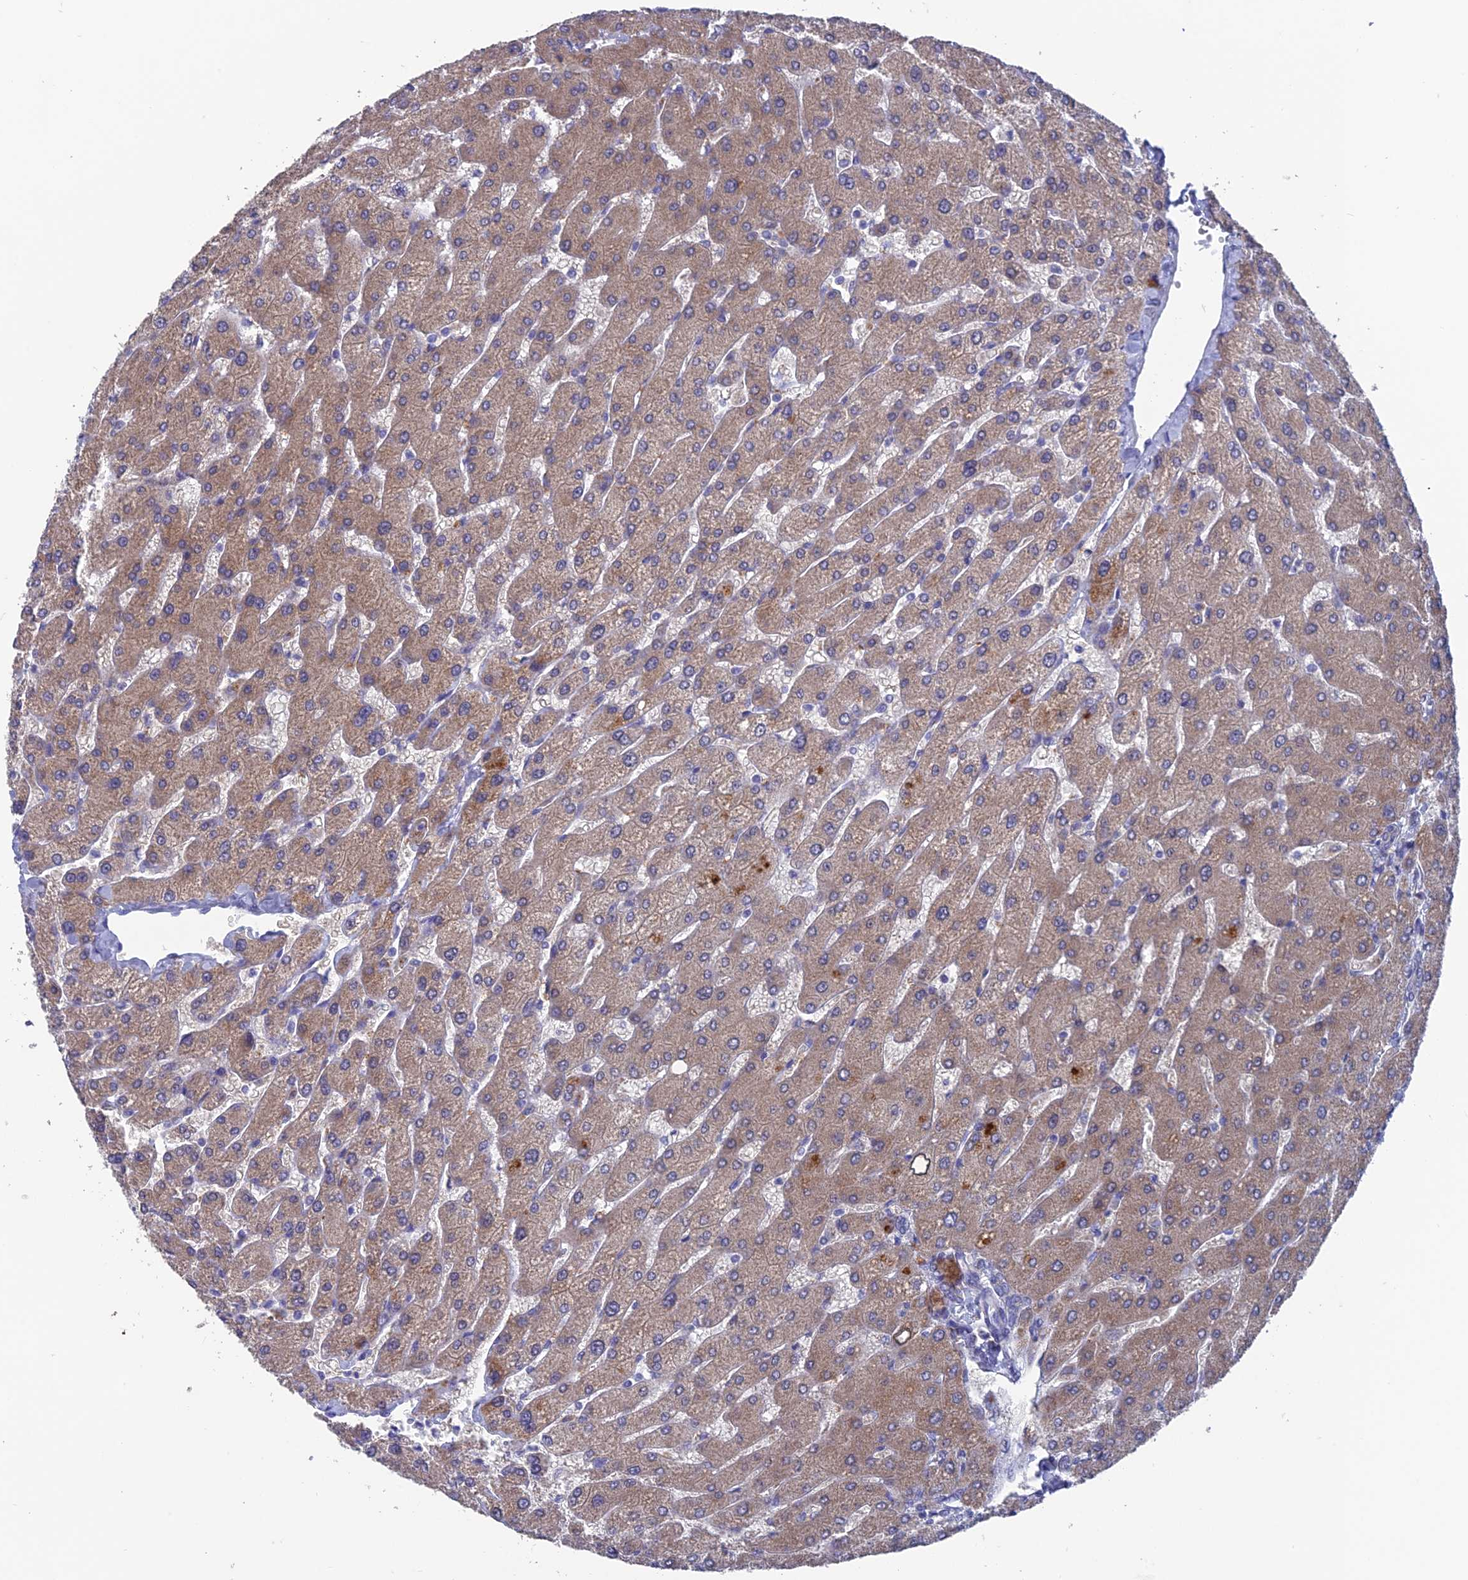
{"staining": {"intensity": "negative", "quantity": "none", "location": "none"}, "tissue": "liver", "cell_type": "Cholangiocytes", "image_type": "normal", "snomed": [{"axis": "morphology", "description": "Normal tissue, NOS"}, {"axis": "topography", "description": "Liver"}], "caption": "Cholangiocytes show no significant positivity in normal liver. (DAB IHC with hematoxylin counter stain).", "gene": "AK4P3", "patient": {"sex": "male", "age": 55}}